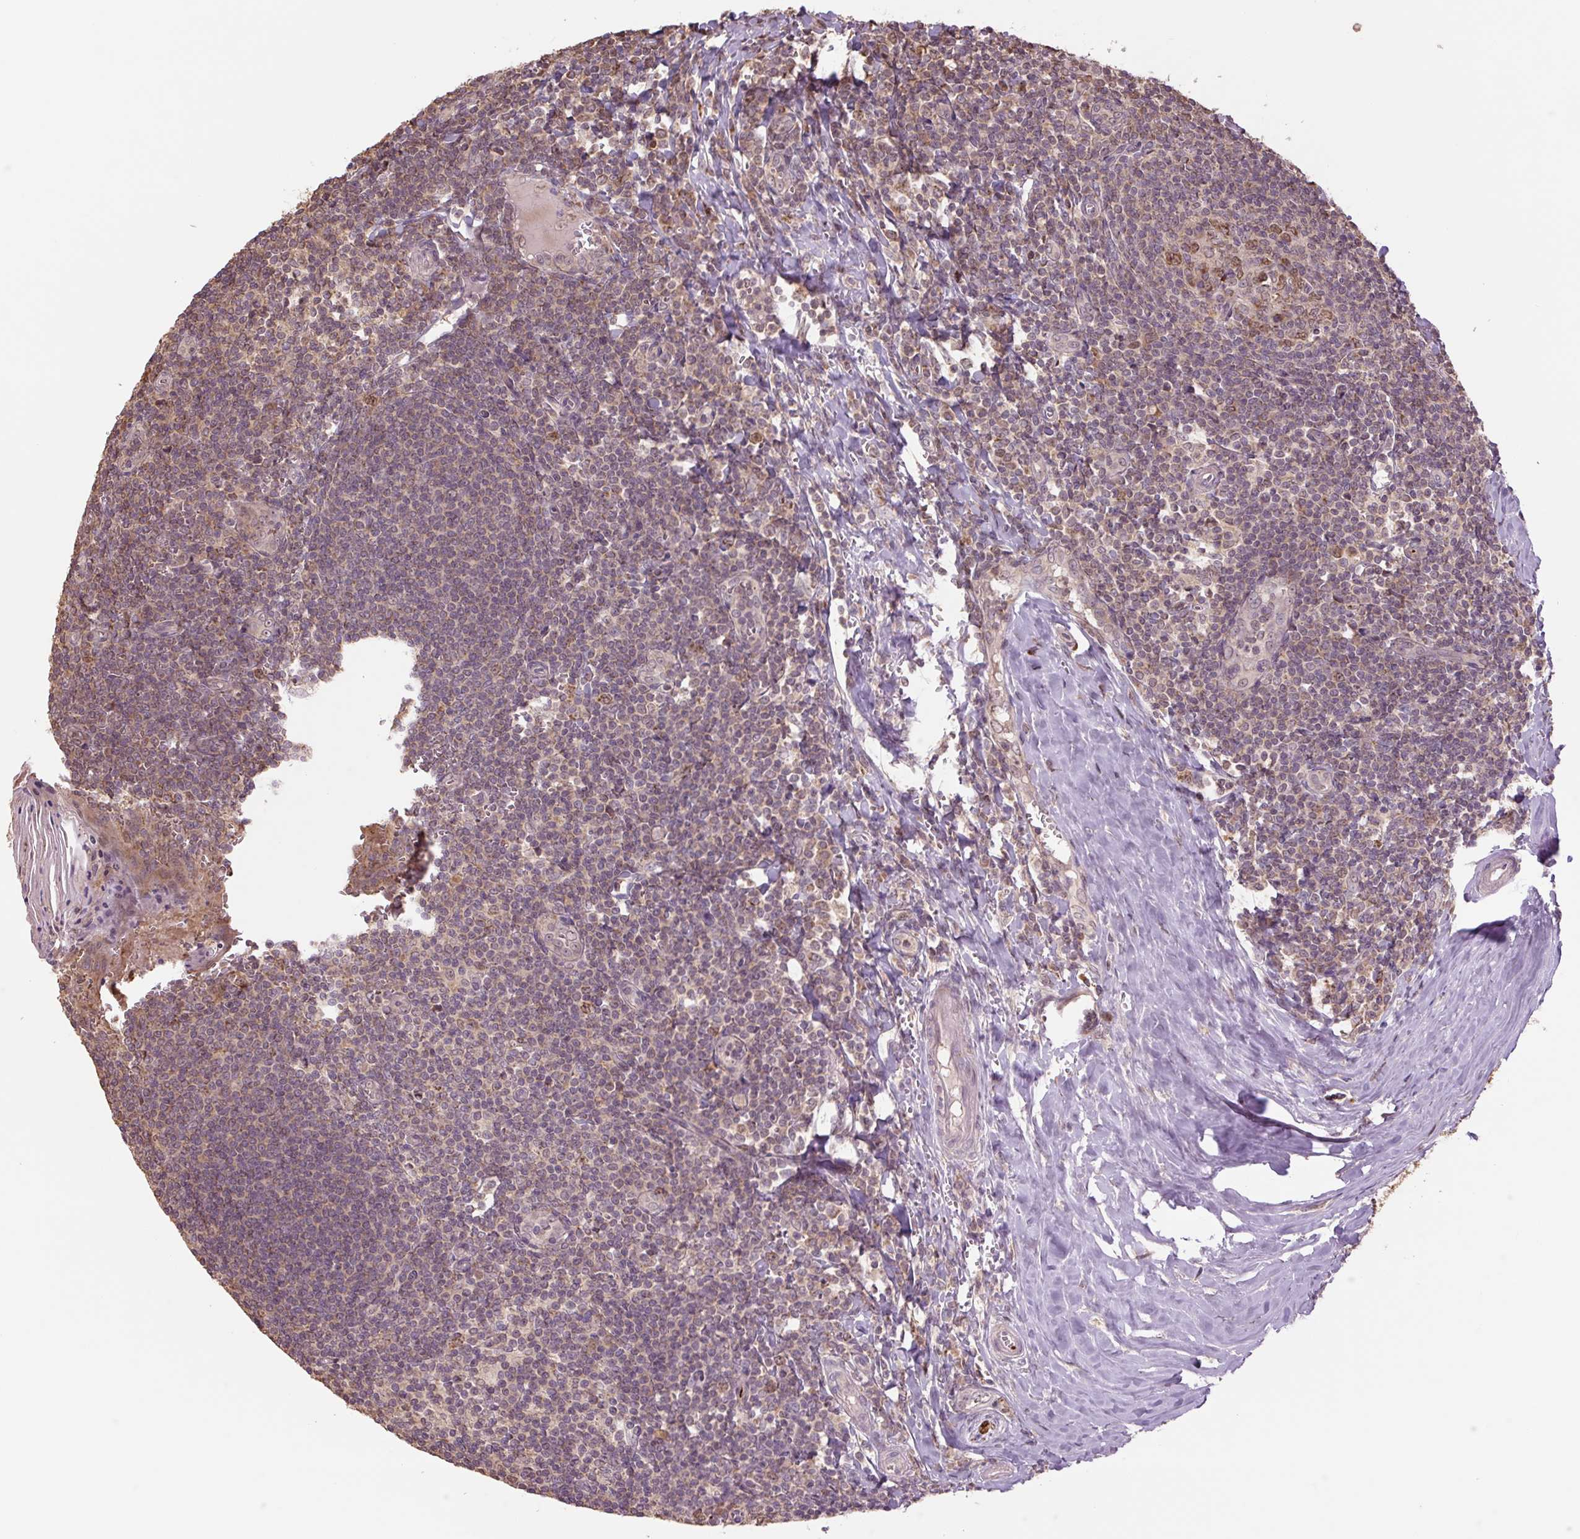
{"staining": {"intensity": "moderate", "quantity": "25%-75%", "location": "cytoplasmic/membranous"}, "tissue": "tonsil", "cell_type": "Germinal center cells", "image_type": "normal", "snomed": [{"axis": "morphology", "description": "Normal tissue, NOS"}, {"axis": "topography", "description": "Tonsil"}], "caption": "Immunohistochemical staining of benign human tonsil exhibits moderate cytoplasmic/membranous protein expression in about 25%-75% of germinal center cells. Using DAB (brown) and hematoxylin (blue) stains, captured at high magnification using brightfield microscopy.", "gene": "TMEM160", "patient": {"sex": "male", "age": 27}}